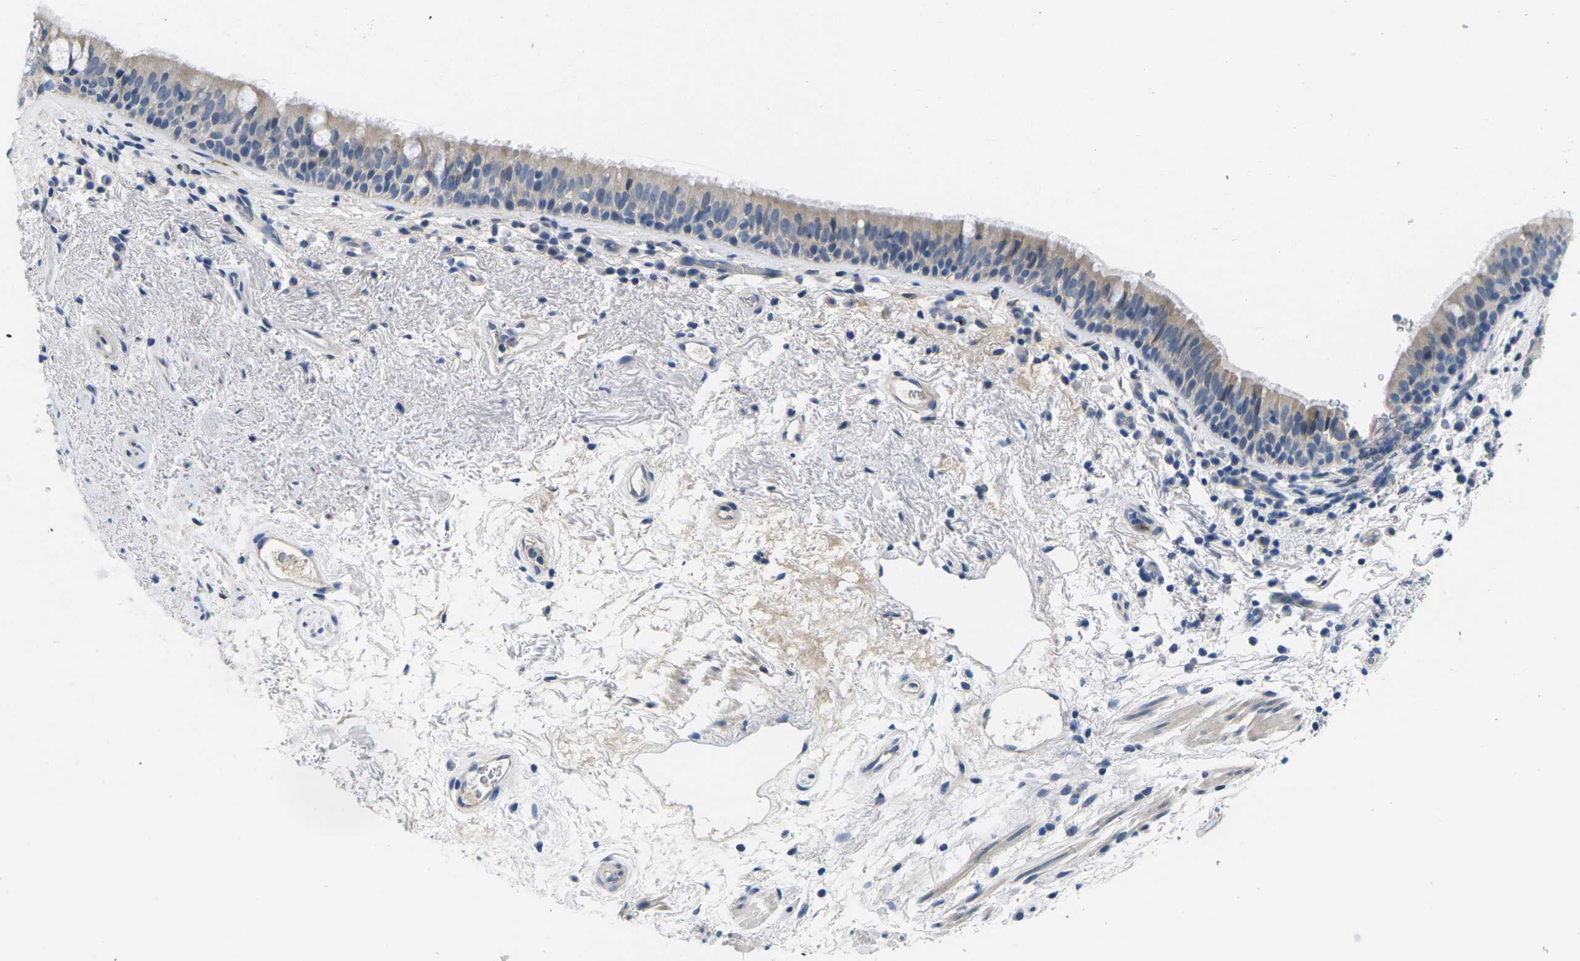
{"staining": {"intensity": "weak", "quantity": "25%-75%", "location": "cytoplasmic/membranous"}, "tissue": "bronchus", "cell_type": "Respiratory epithelial cells", "image_type": "normal", "snomed": [{"axis": "morphology", "description": "Normal tissue, NOS"}, {"axis": "morphology", "description": "Inflammation, NOS"}, {"axis": "topography", "description": "Cartilage tissue"}, {"axis": "topography", "description": "Bronchus"}], "caption": "Weak cytoplasmic/membranous protein positivity is present in about 25%-75% of respiratory epithelial cells in bronchus.", "gene": "TSPAN2", "patient": {"sex": "male", "age": 77}}